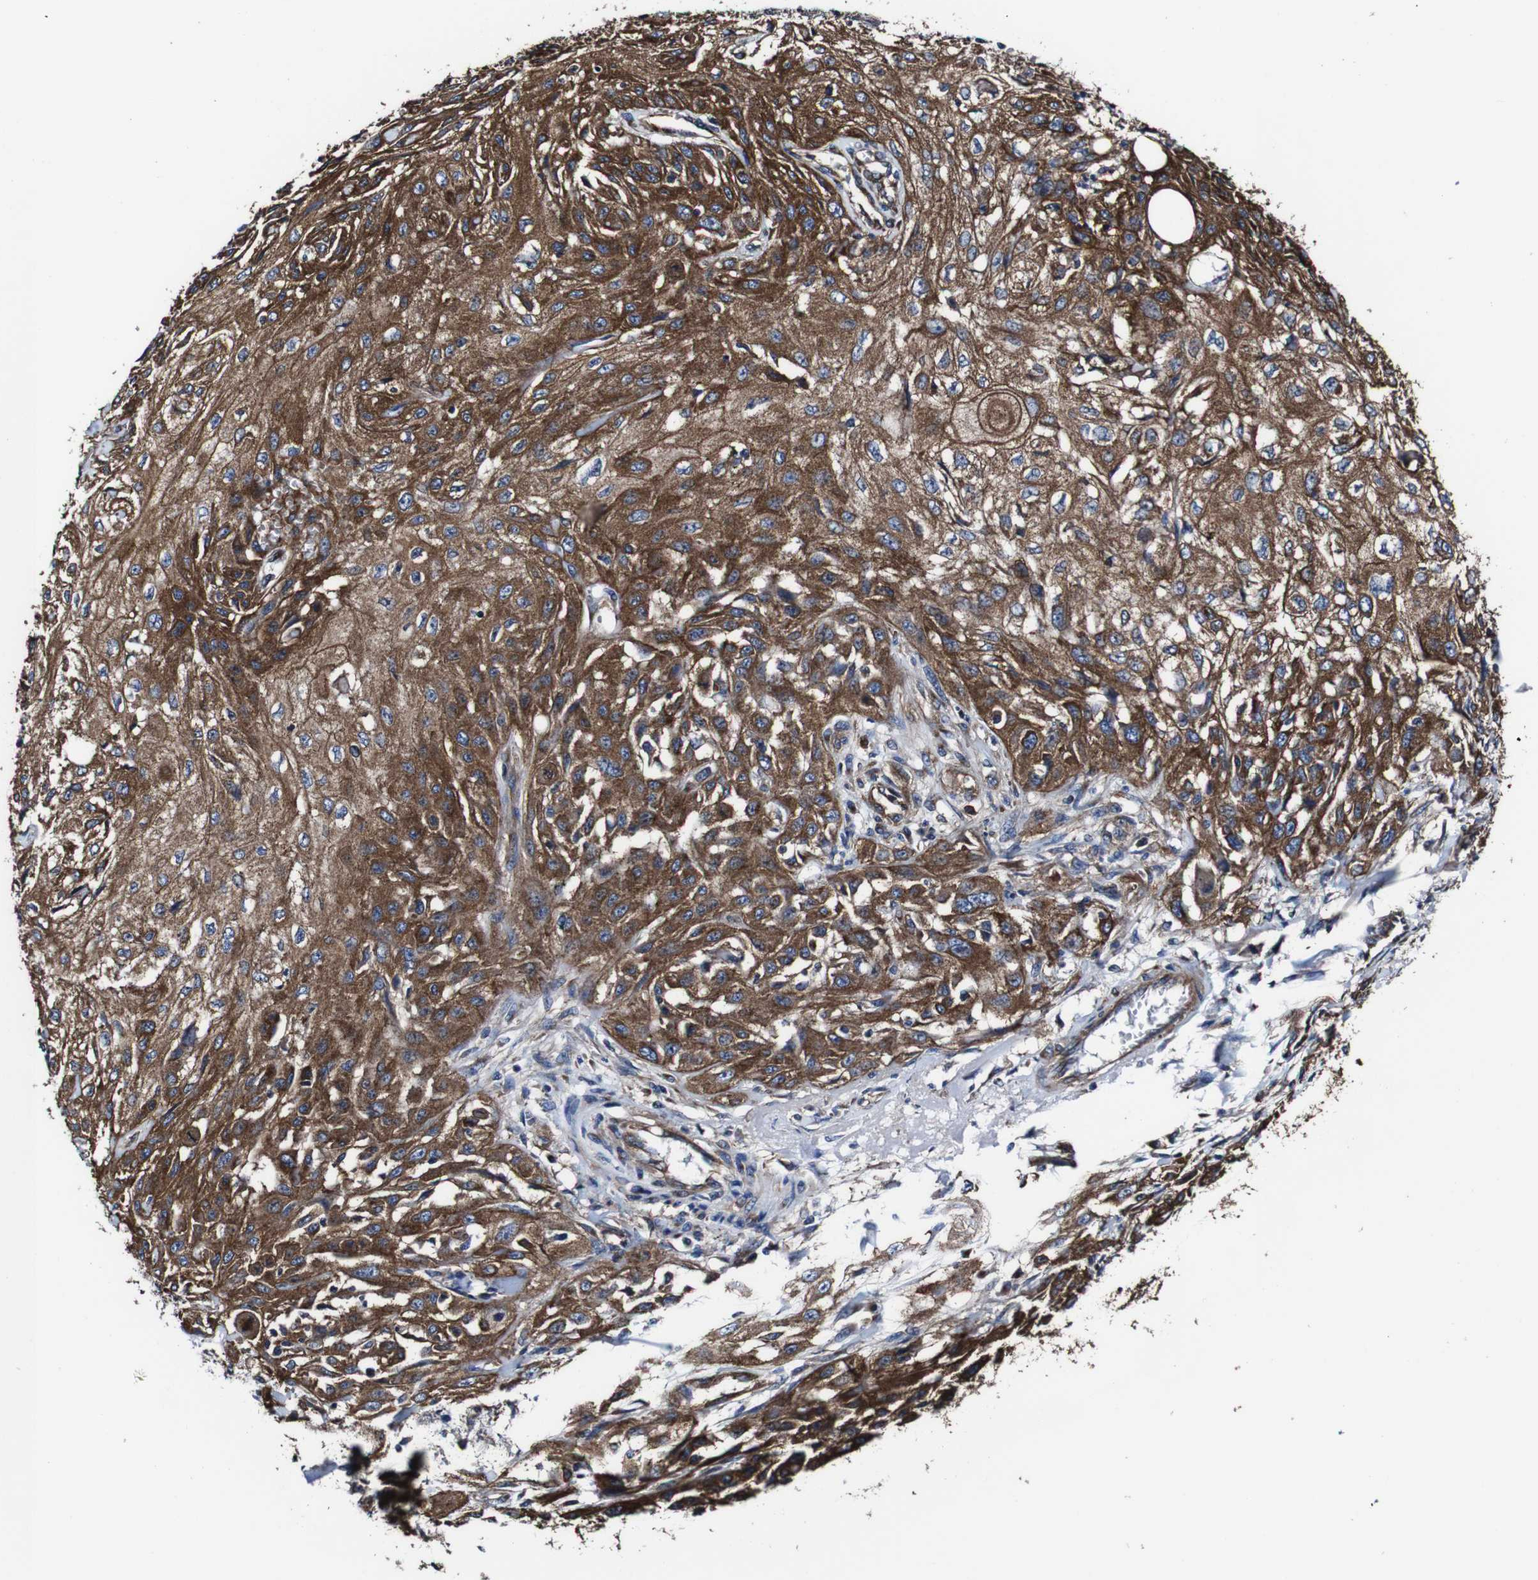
{"staining": {"intensity": "moderate", "quantity": ">75%", "location": "cytoplasmic/membranous"}, "tissue": "skin cancer", "cell_type": "Tumor cells", "image_type": "cancer", "snomed": [{"axis": "morphology", "description": "Squamous cell carcinoma, NOS"}, {"axis": "topography", "description": "Skin"}], "caption": "IHC photomicrograph of neoplastic tissue: human skin cancer (squamous cell carcinoma) stained using immunohistochemistry shows medium levels of moderate protein expression localized specifically in the cytoplasmic/membranous of tumor cells, appearing as a cytoplasmic/membranous brown color.", "gene": "CSF1R", "patient": {"sex": "male", "age": 75}}